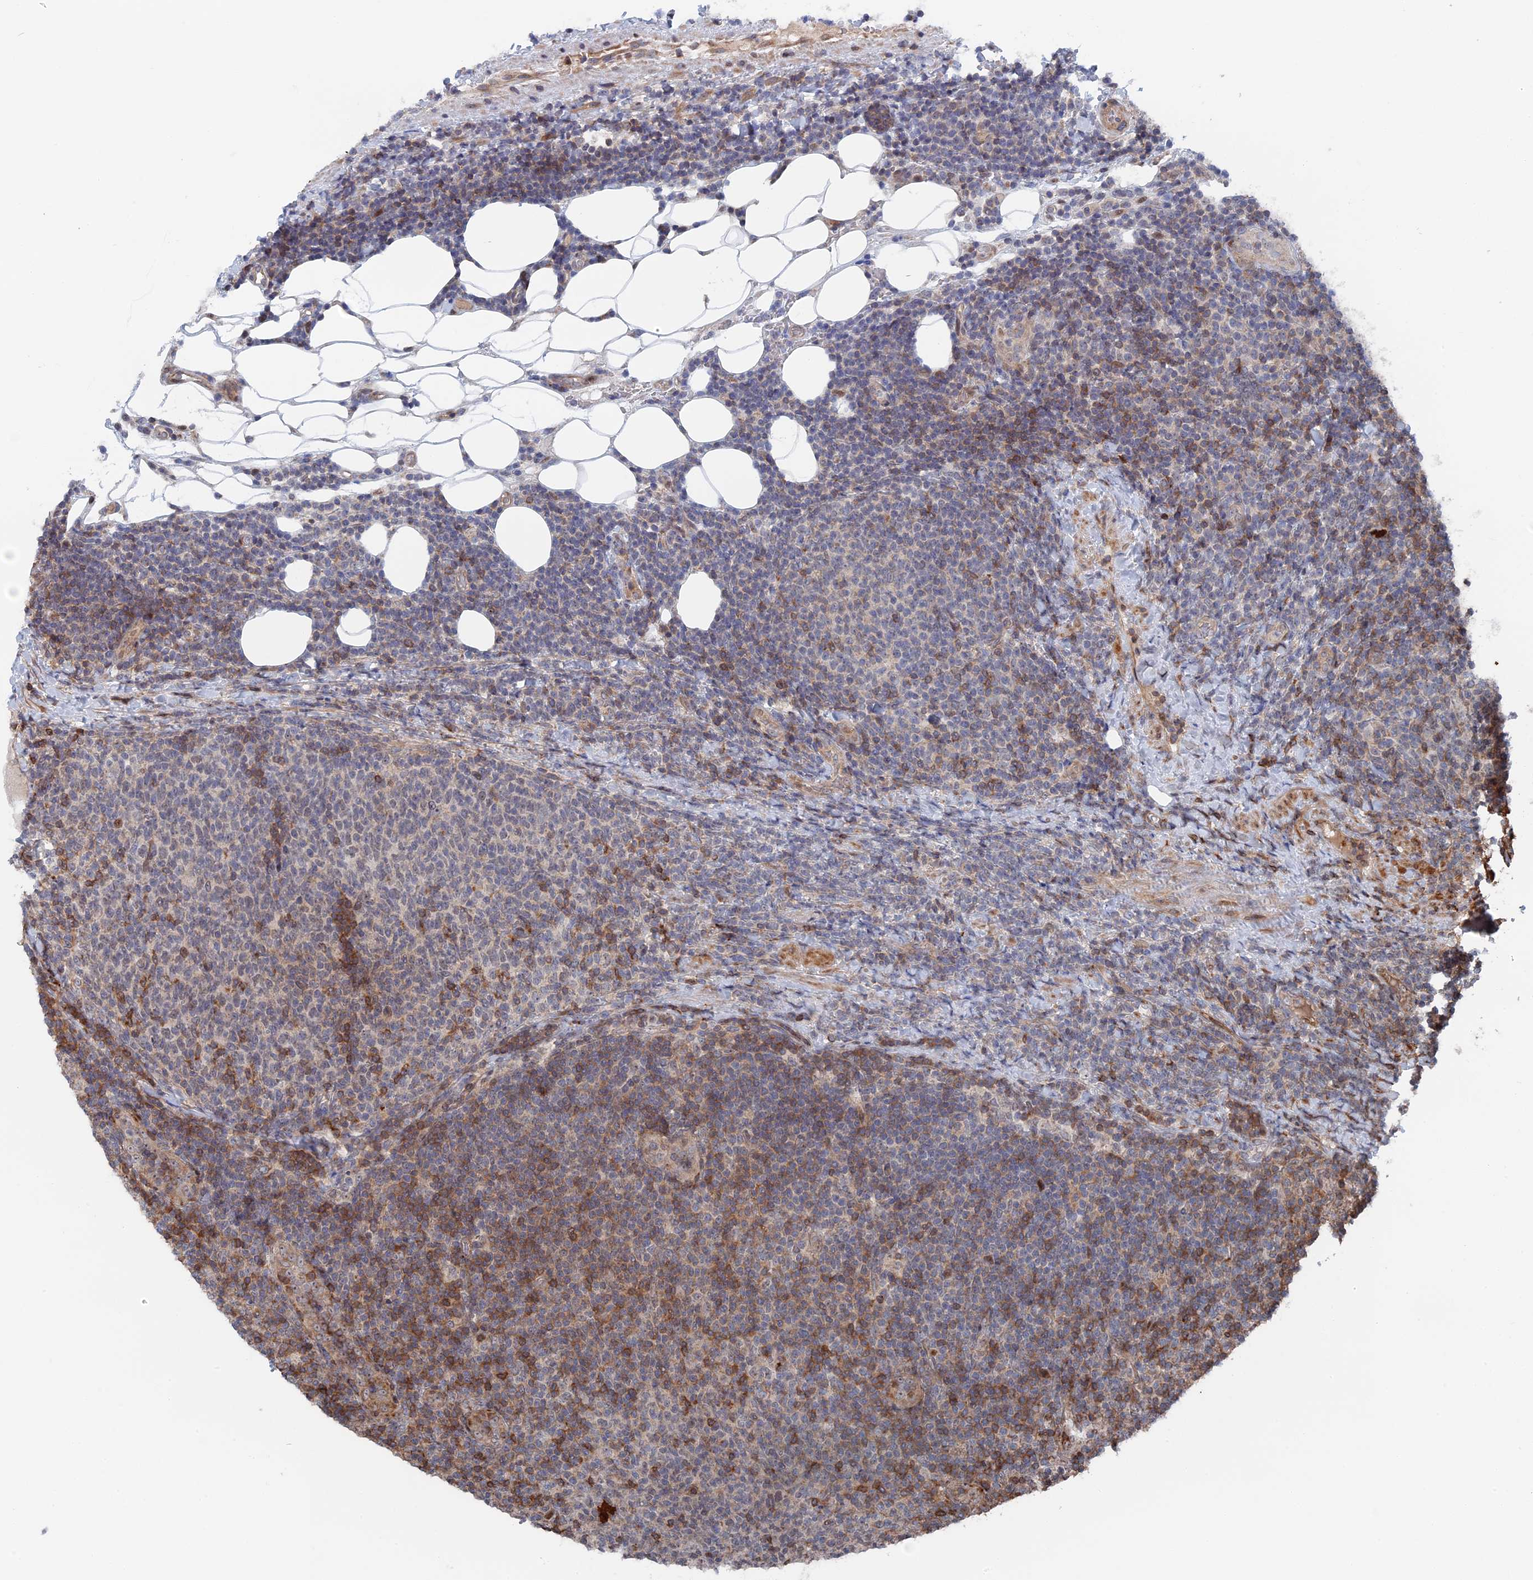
{"staining": {"intensity": "strong", "quantity": "<25%", "location": "cytoplasmic/membranous"}, "tissue": "lymphoma", "cell_type": "Tumor cells", "image_type": "cancer", "snomed": [{"axis": "morphology", "description": "Malignant lymphoma, non-Hodgkin's type, Low grade"}, {"axis": "topography", "description": "Lymph node"}], "caption": "Immunohistochemical staining of human lymphoma exhibits strong cytoplasmic/membranous protein expression in approximately <25% of tumor cells. The staining was performed using DAB (3,3'-diaminobenzidine) to visualize the protein expression in brown, while the nuclei were stained in blue with hematoxylin (Magnification: 20x).", "gene": "IL7", "patient": {"sex": "male", "age": 66}}